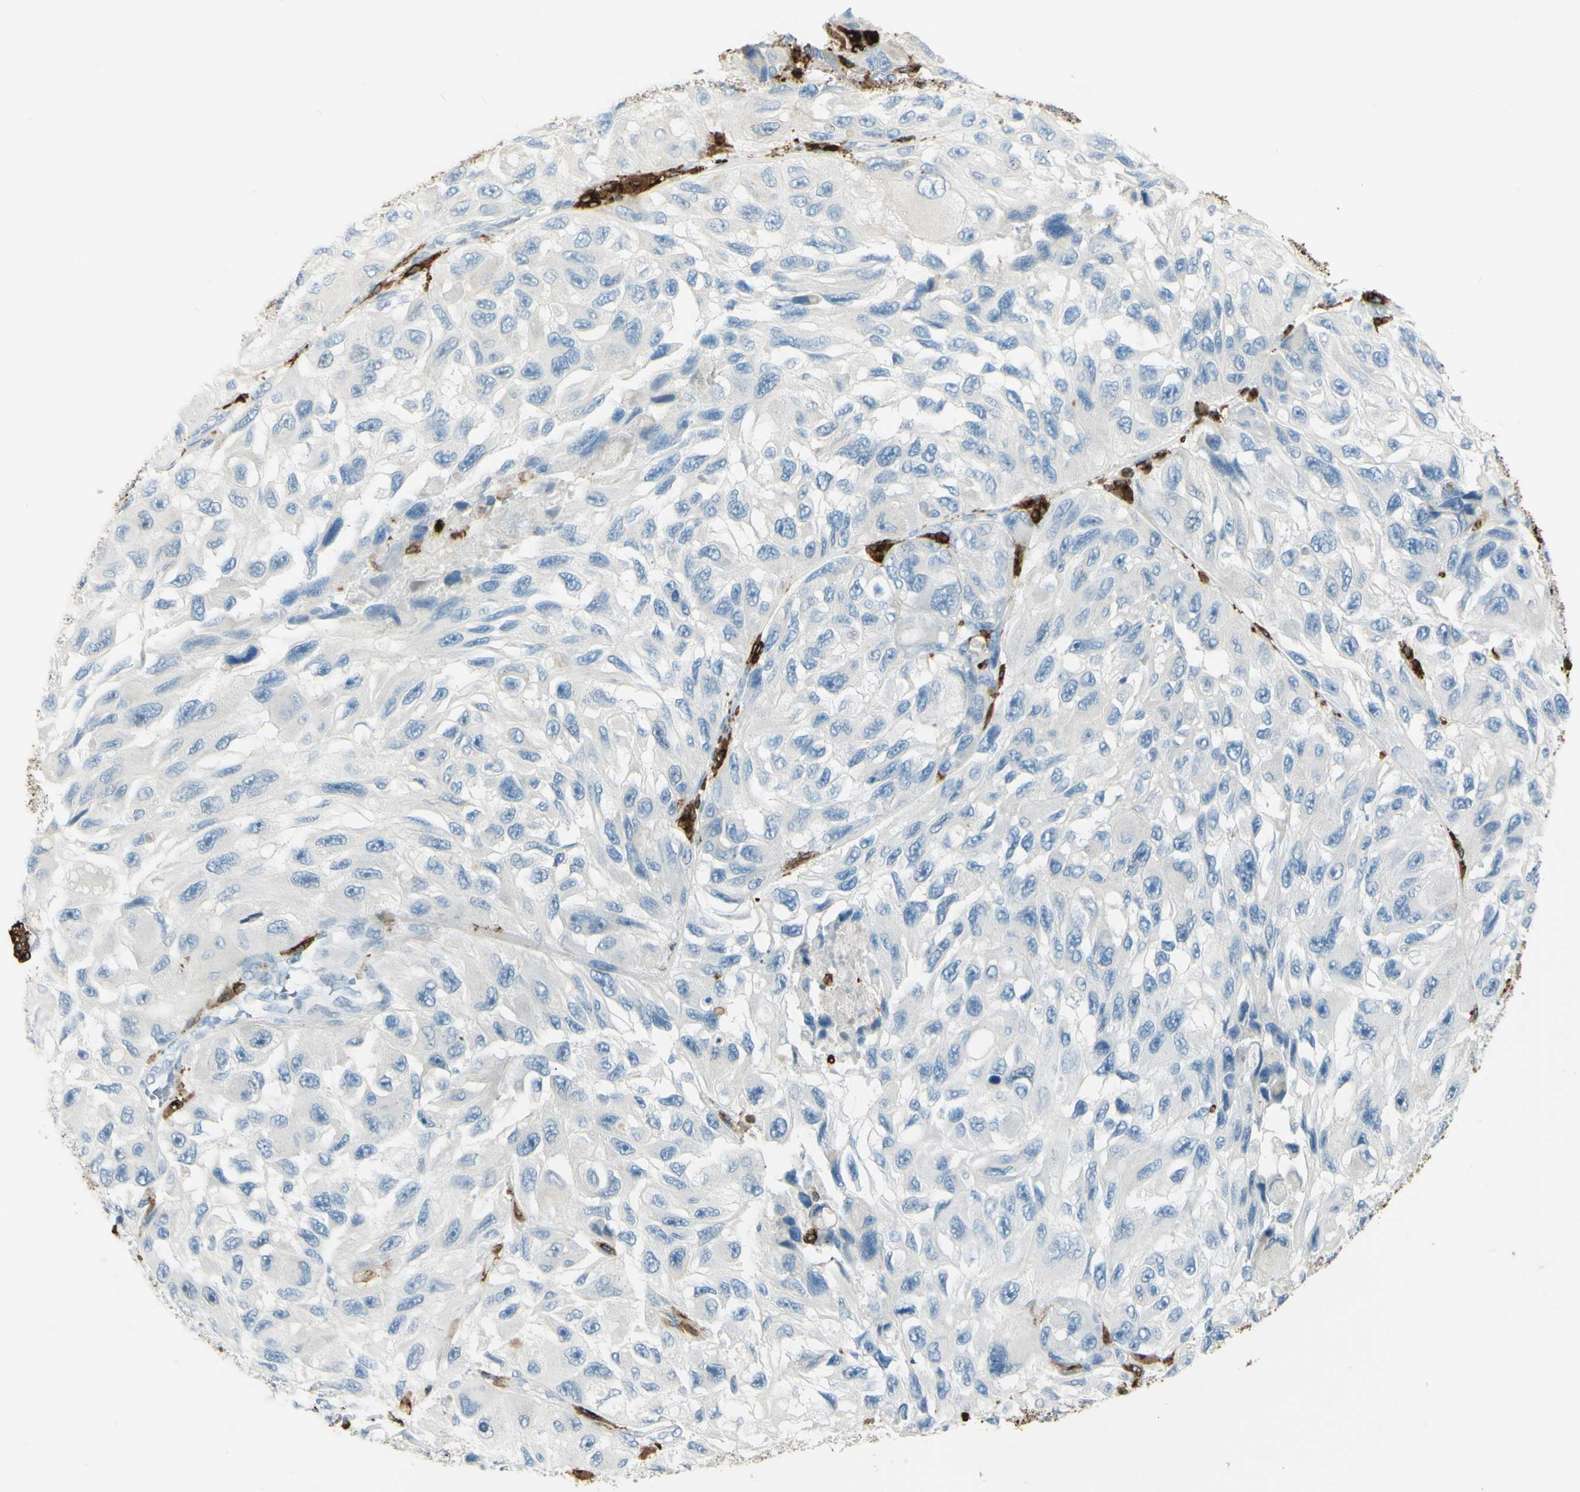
{"staining": {"intensity": "weak", "quantity": "<25%", "location": "cytoplasmic/membranous"}, "tissue": "melanoma", "cell_type": "Tumor cells", "image_type": "cancer", "snomed": [{"axis": "morphology", "description": "Malignant melanoma, NOS"}, {"axis": "topography", "description": "Skin"}], "caption": "DAB (3,3'-diaminobenzidine) immunohistochemical staining of melanoma exhibits no significant staining in tumor cells. (DAB (3,3'-diaminobenzidine) IHC visualized using brightfield microscopy, high magnification).", "gene": "CD74", "patient": {"sex": "female", "age": 73}}